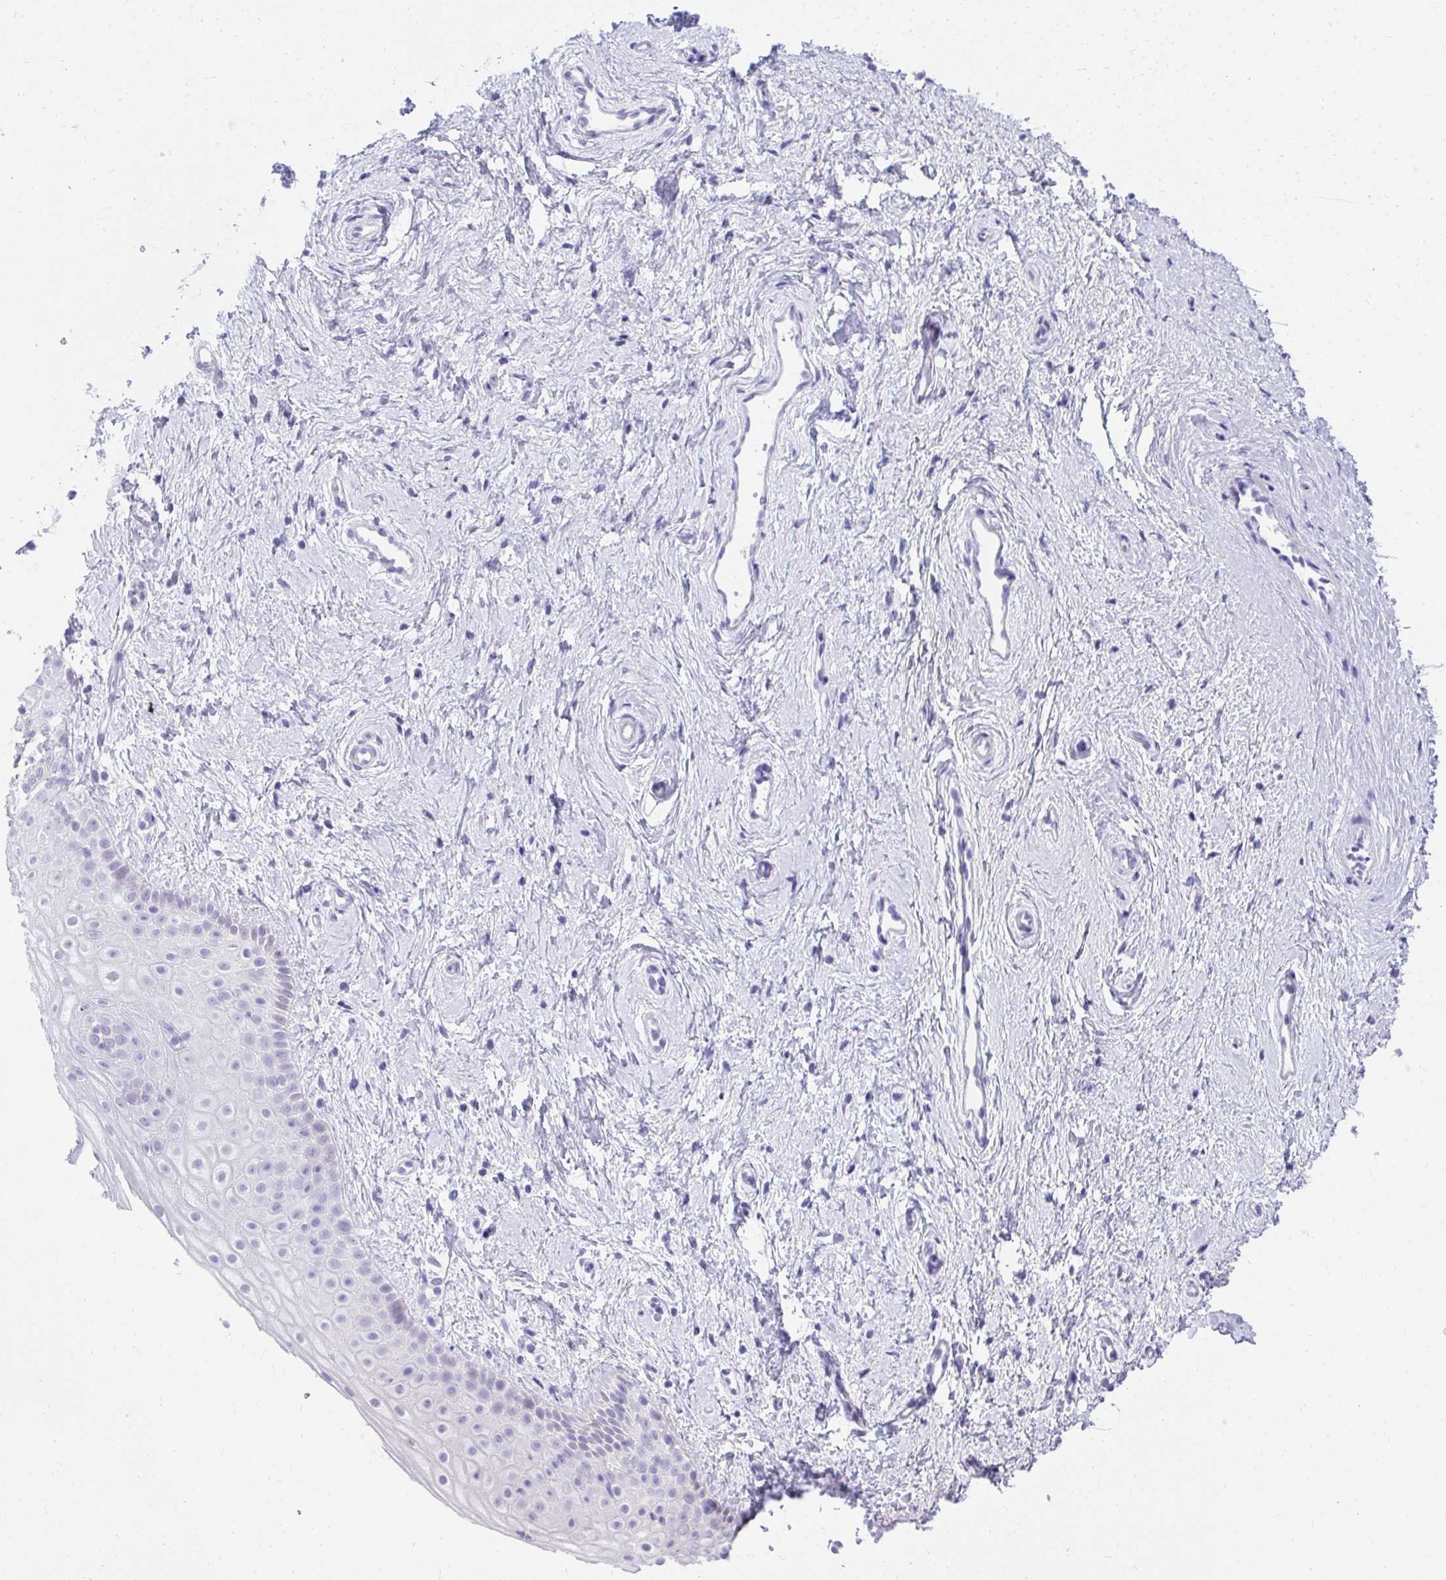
{"staining": {"intensity": "negative", "quantity": "none", "location": "none"}, "tissue": "vagina", "cell_type": "Squamous epithelial cells", "image_type": "normal", "snomed": [{"axis": "morphology", "description": "Normal tissue, NOS"}, {"axis": "topography", "description": "Vagina"}], "caption": "Normal vagina was stained to show a protein in brown. There is no significant expression in squamous epithelial cells.", "gene": "KLK1", "patient": {"sex": "female", "age": 38}}